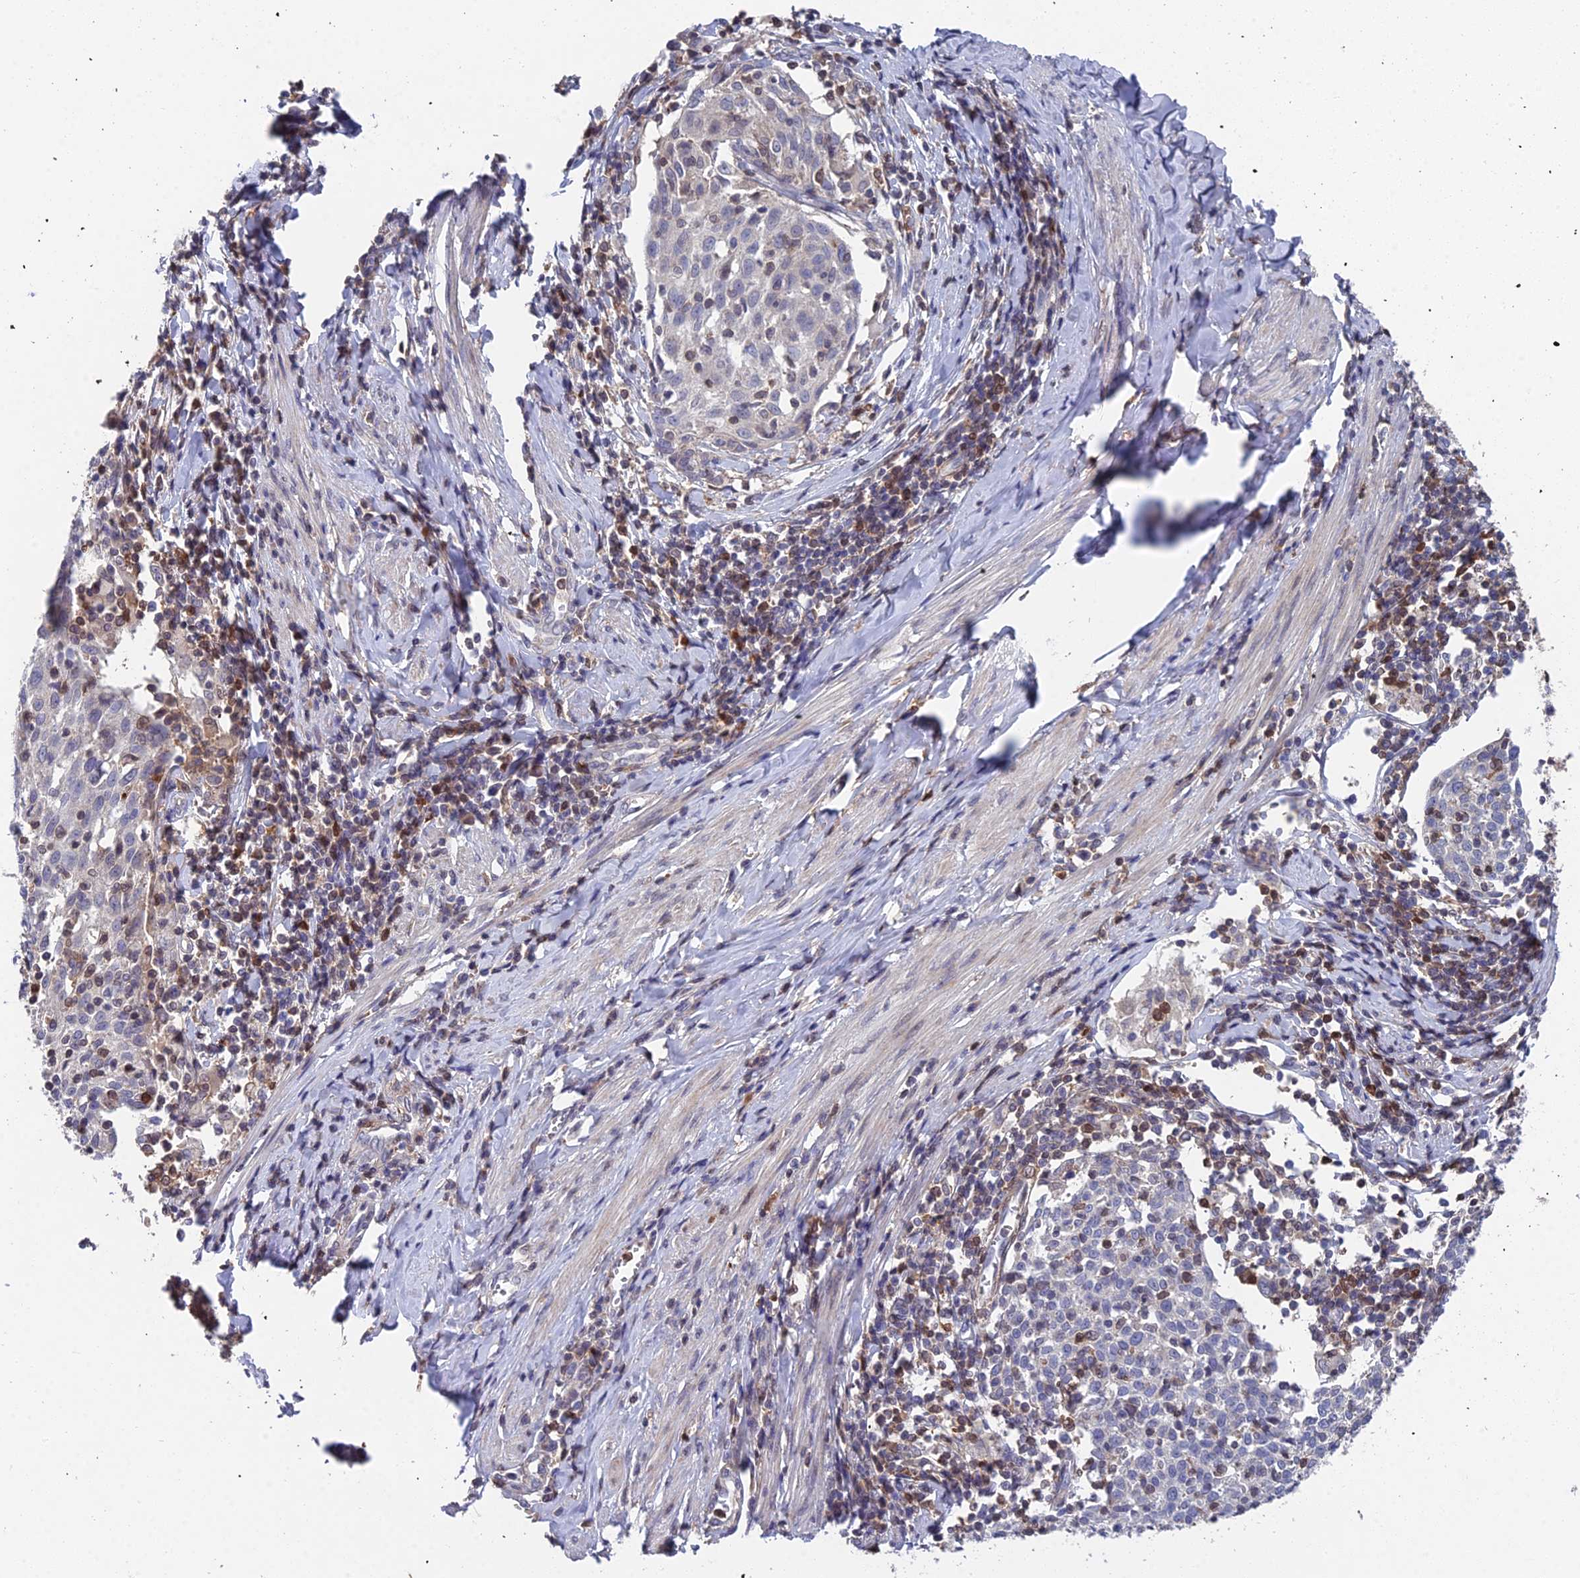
{"staining": {"intensity": "negative", "quantity": "none", "location": "none"}, "tissue": "cervical cancer", "cell_type": "Tumor cells", "image_type": "cancer", "snomed": [{"axis": "morphology", "description": "Squamous cell carcinoma, NOS"}, {"axis": "topography", "description": "Cervix"}], "caption": "High power microscopy micrograph of an immunohistochemistry micrograph of squamous cell carcinoma (cervical), revealing no significant expression in tumor cells.", "gene": "GALK2", "patient": {"sex": "female", "age": 52}}